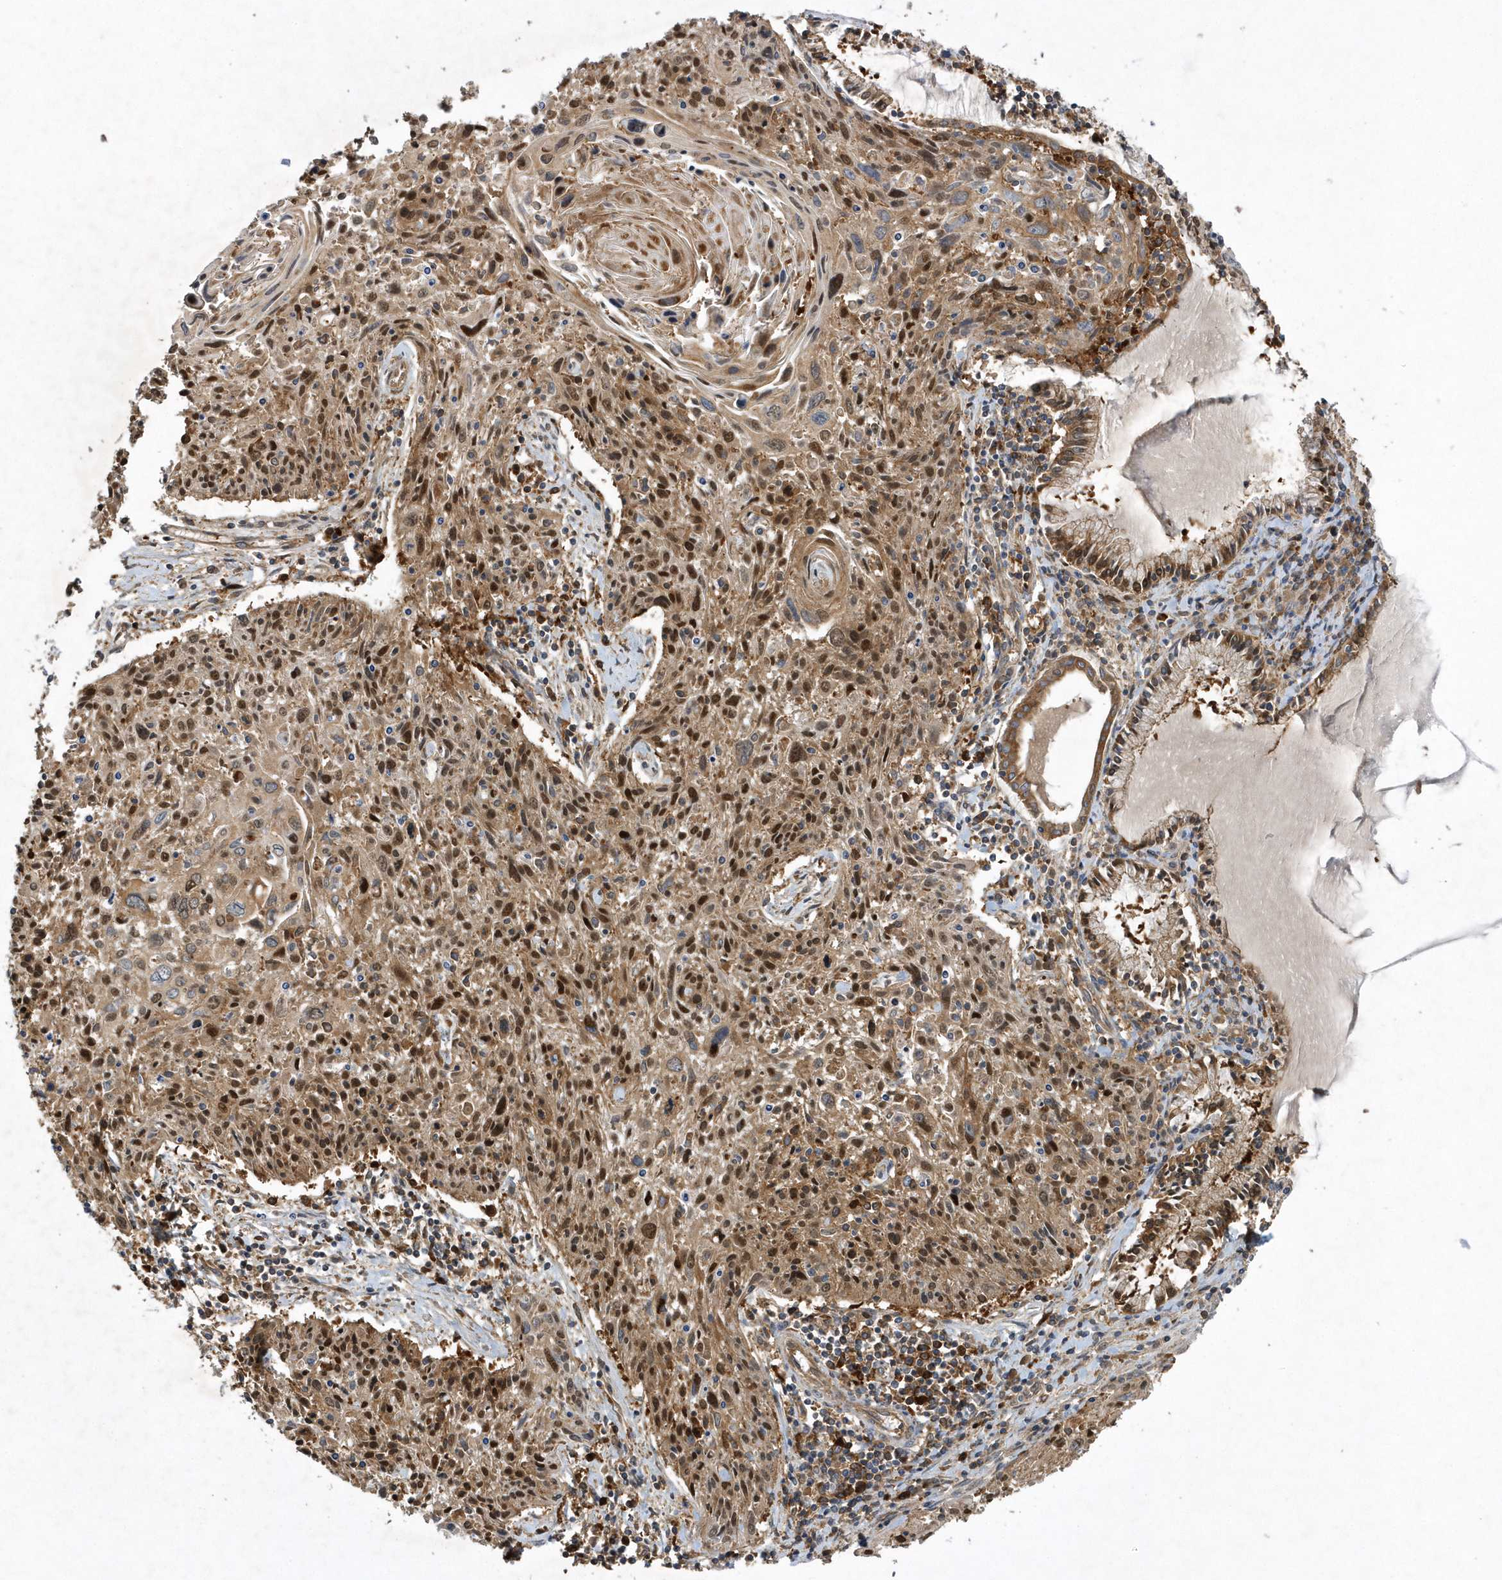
{"staining": {"intensity": "moderate", "quantity": ">75%", "location": "cytoplasmic/membranous,nuclear"}, "tissue": "cervical cancer", "cell_type": "Tumor cells", "image_type": "cancer", "snomed": [{"axis": "morphology", "description": "Squamous cell carcinoma, NOS"}, {"axis": "topography", "description": "Cervix"}], "caption": "Immunohistochemistry (IHC) micrograph of neoplastic tissue: human cervical cancer stained using IHC shows medium levels of moderate protein expression localized specifically in the cytoplasmic/membranous and nuclear of tumor cells, appearing as a cytoplasmic/membranous and nuclear brown color.", "gene": "PAICS", "patient": {"sex": "female", "age": 51}}